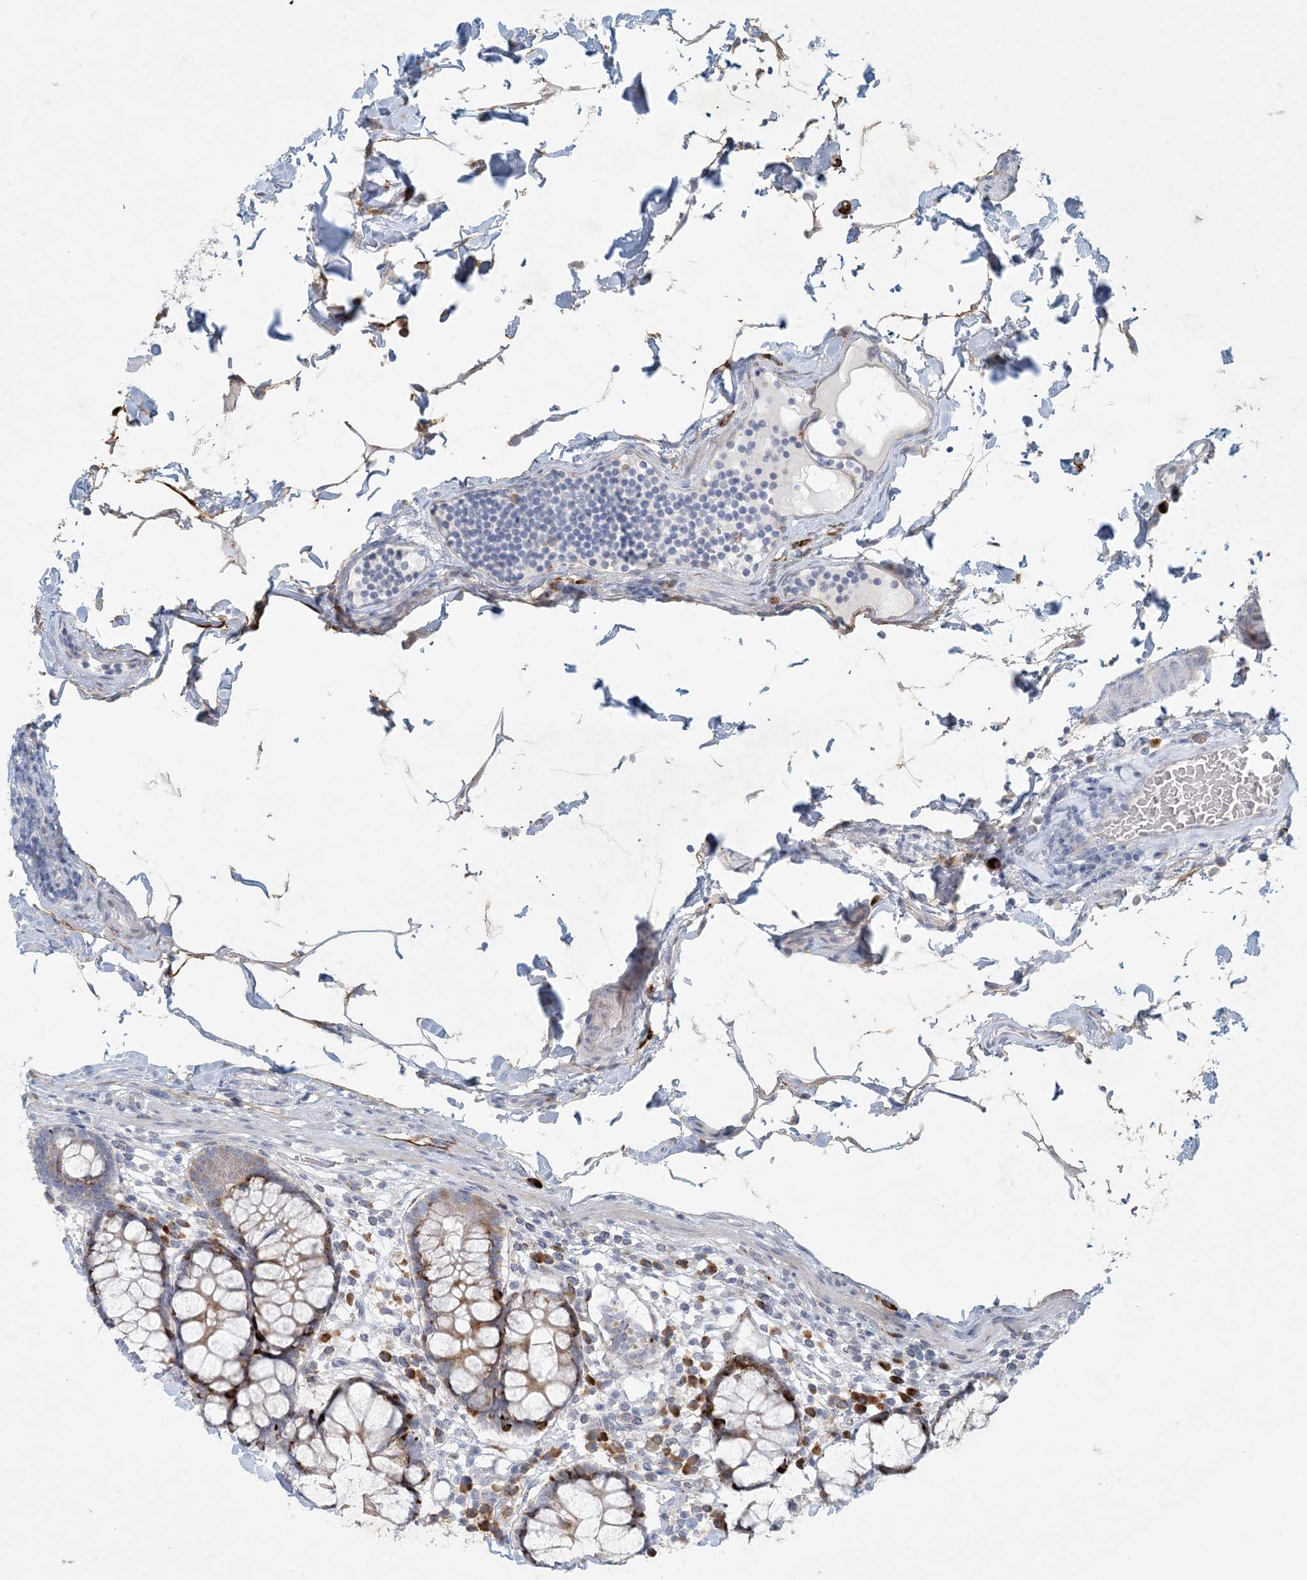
{"staining": {"intensity": "negative", "quantity": "none", "location": "none"}, "tissue": "colon", "cell_type": "Endothelial cells", "image_type": "normal", "snomed": [{"axis": "morphology", "description": "Normal tissue, NOS"}, {"axis": "topography", "description": "Colon"}], "caption": "Immunohistochemical staining of benign colon displays no significant staining in endothelial cells.", "gene": "ZNF385D", "patient": {"sex": "female", "age": 79}}